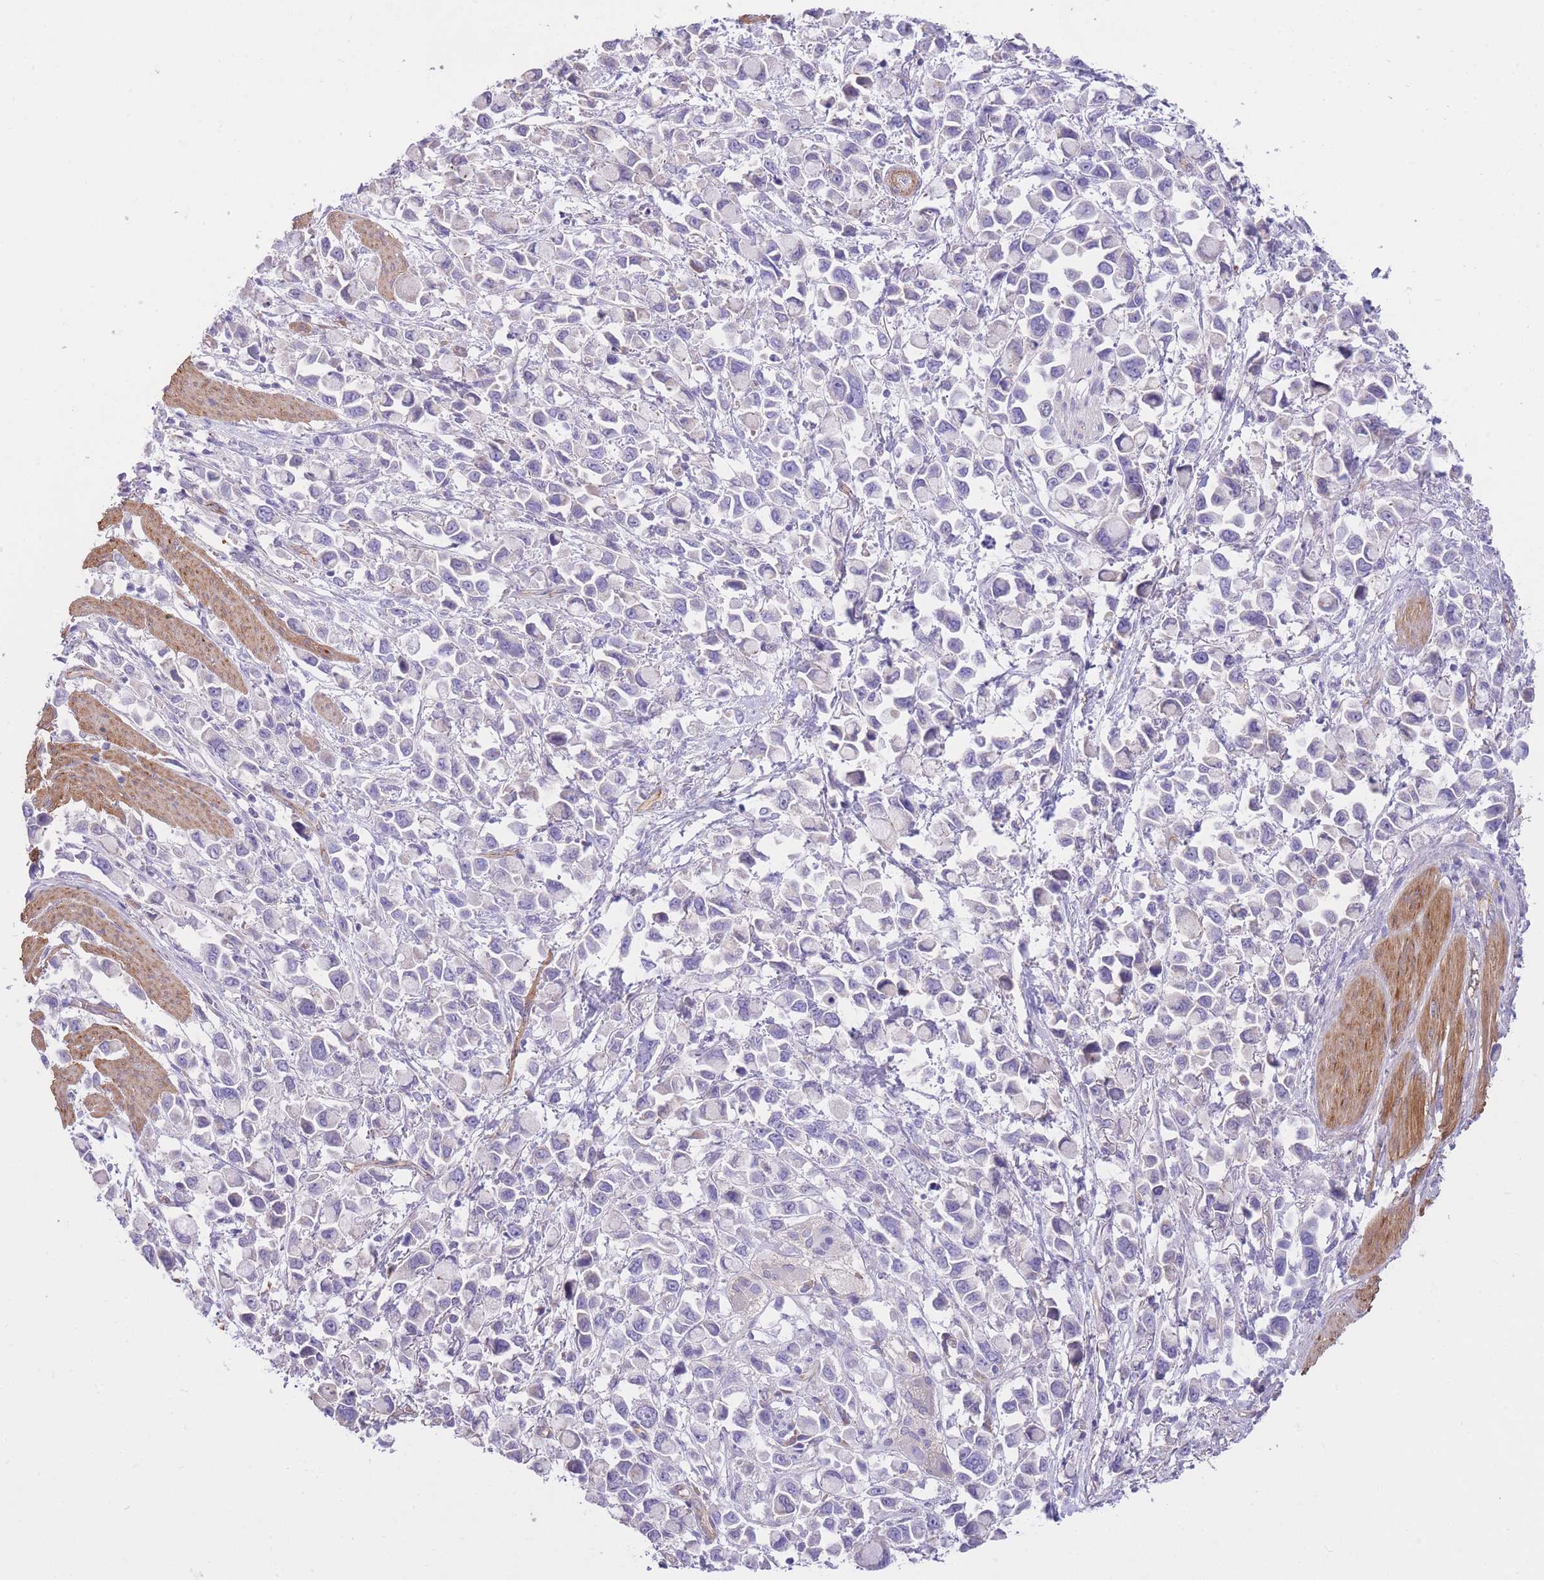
{"staining": {"intensity": "negative", "quantity": "none", "location": "none"}, "tissue": "stomach cancer", "cell_type": "Tumor cells", "image_type": "cancer", "snomed": [{"axis": "morphology", "description": "Adenocarcinoma, NOS"}, {"axis": "topography", "description": "Stomach"}], "caption": "Stomach adenocarcinoma stained for a protein using immunohistochemistry reveals no expression tumor cells.", "gene": "PGM1", "patient": {"sex": "female", "age": 81}}